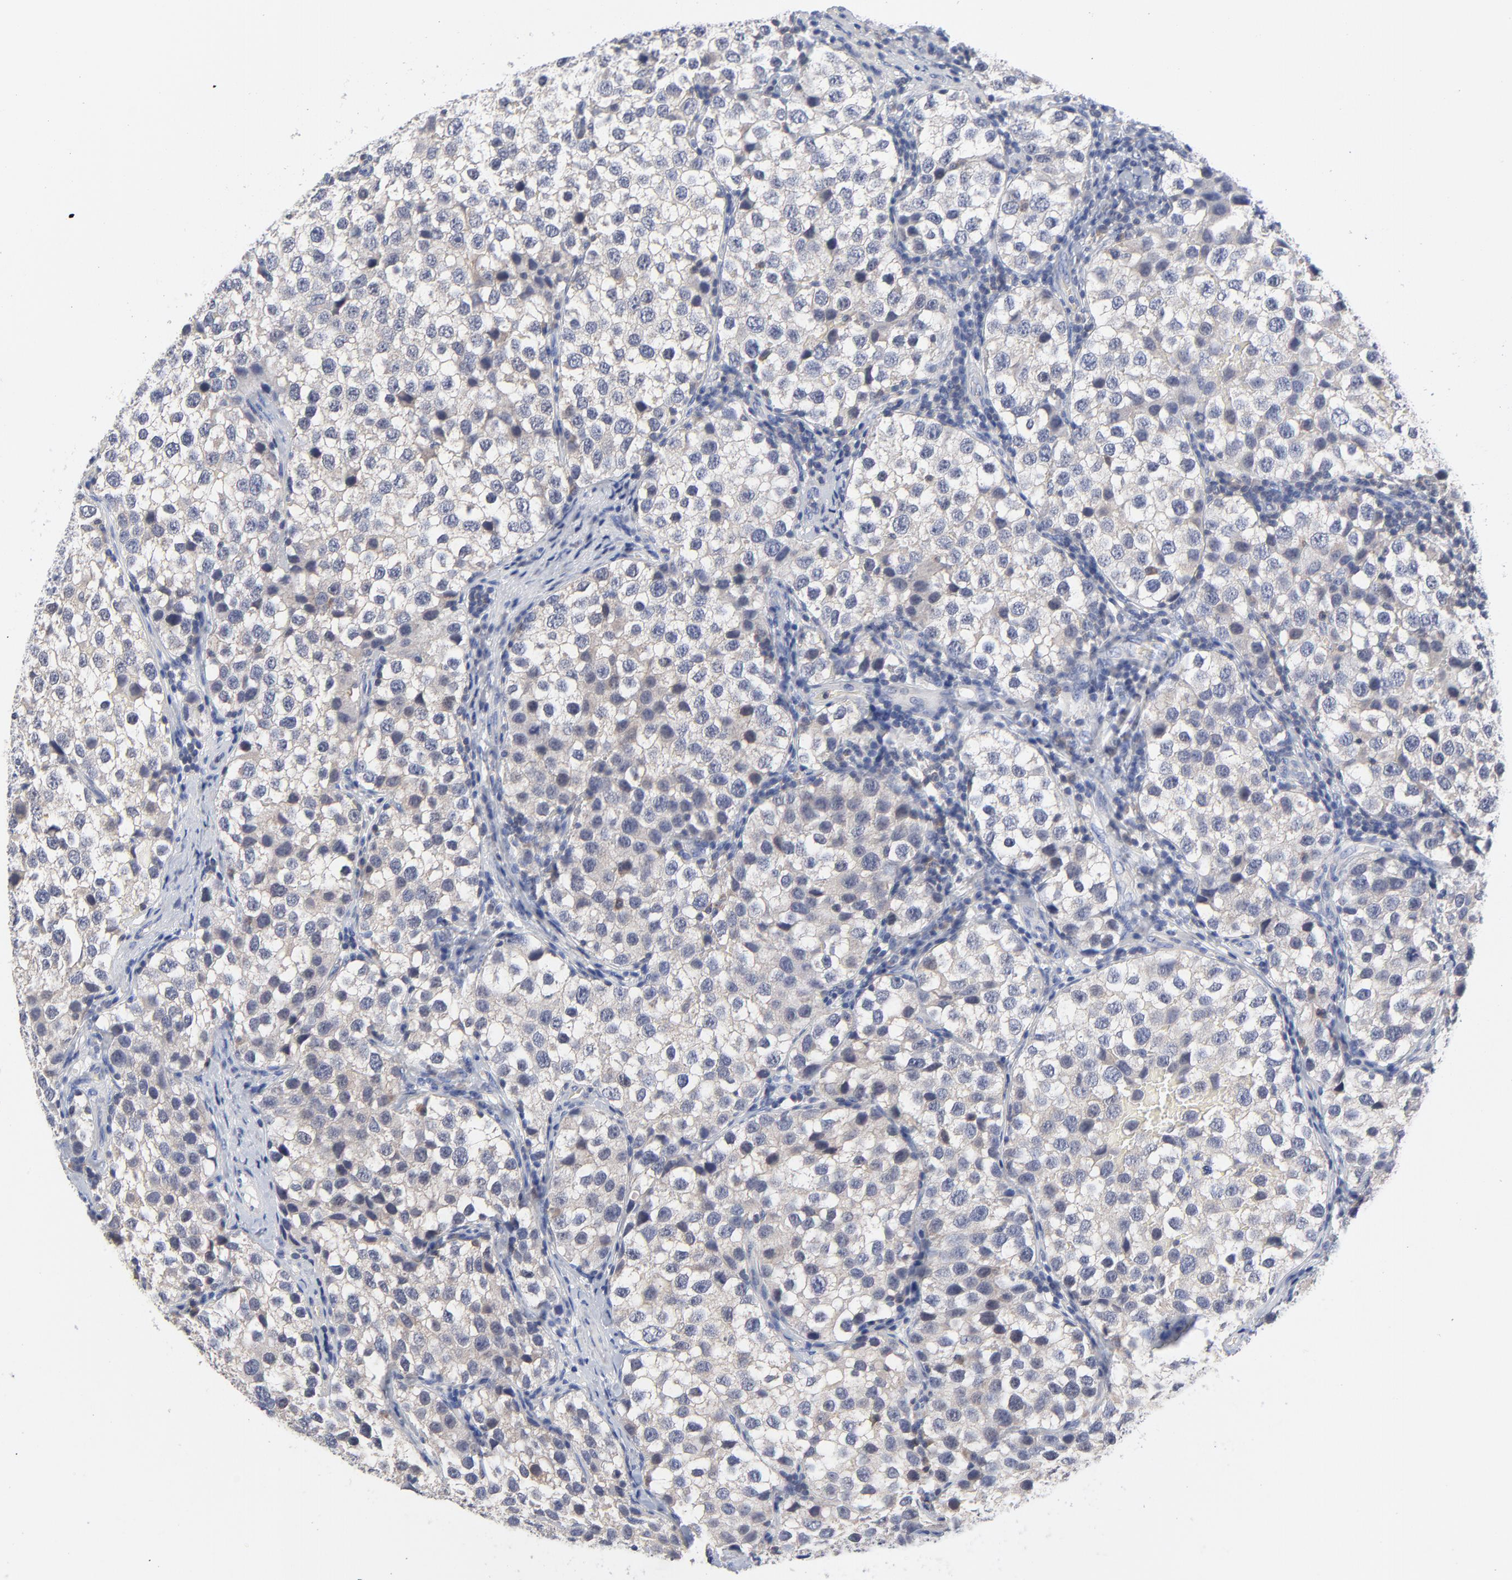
{"staining": {"intensity": "negative", "quantity": "none", "location": "none"}, "tissue": "testis cancer", "cell_type": "Tumor cells", "image_type": "cancer", "snomed": [{"axis": "morphology", "description": "Seminoma, NOS"}, {"axis": "topography", "description": "Testis"}], "caption": "Immunohistochemical staining of testis cancer (seminoma) displays no significant positivity in tumor cells.", "gene": "CAB39L", "patient": {"sex": "male", "age": 39}}